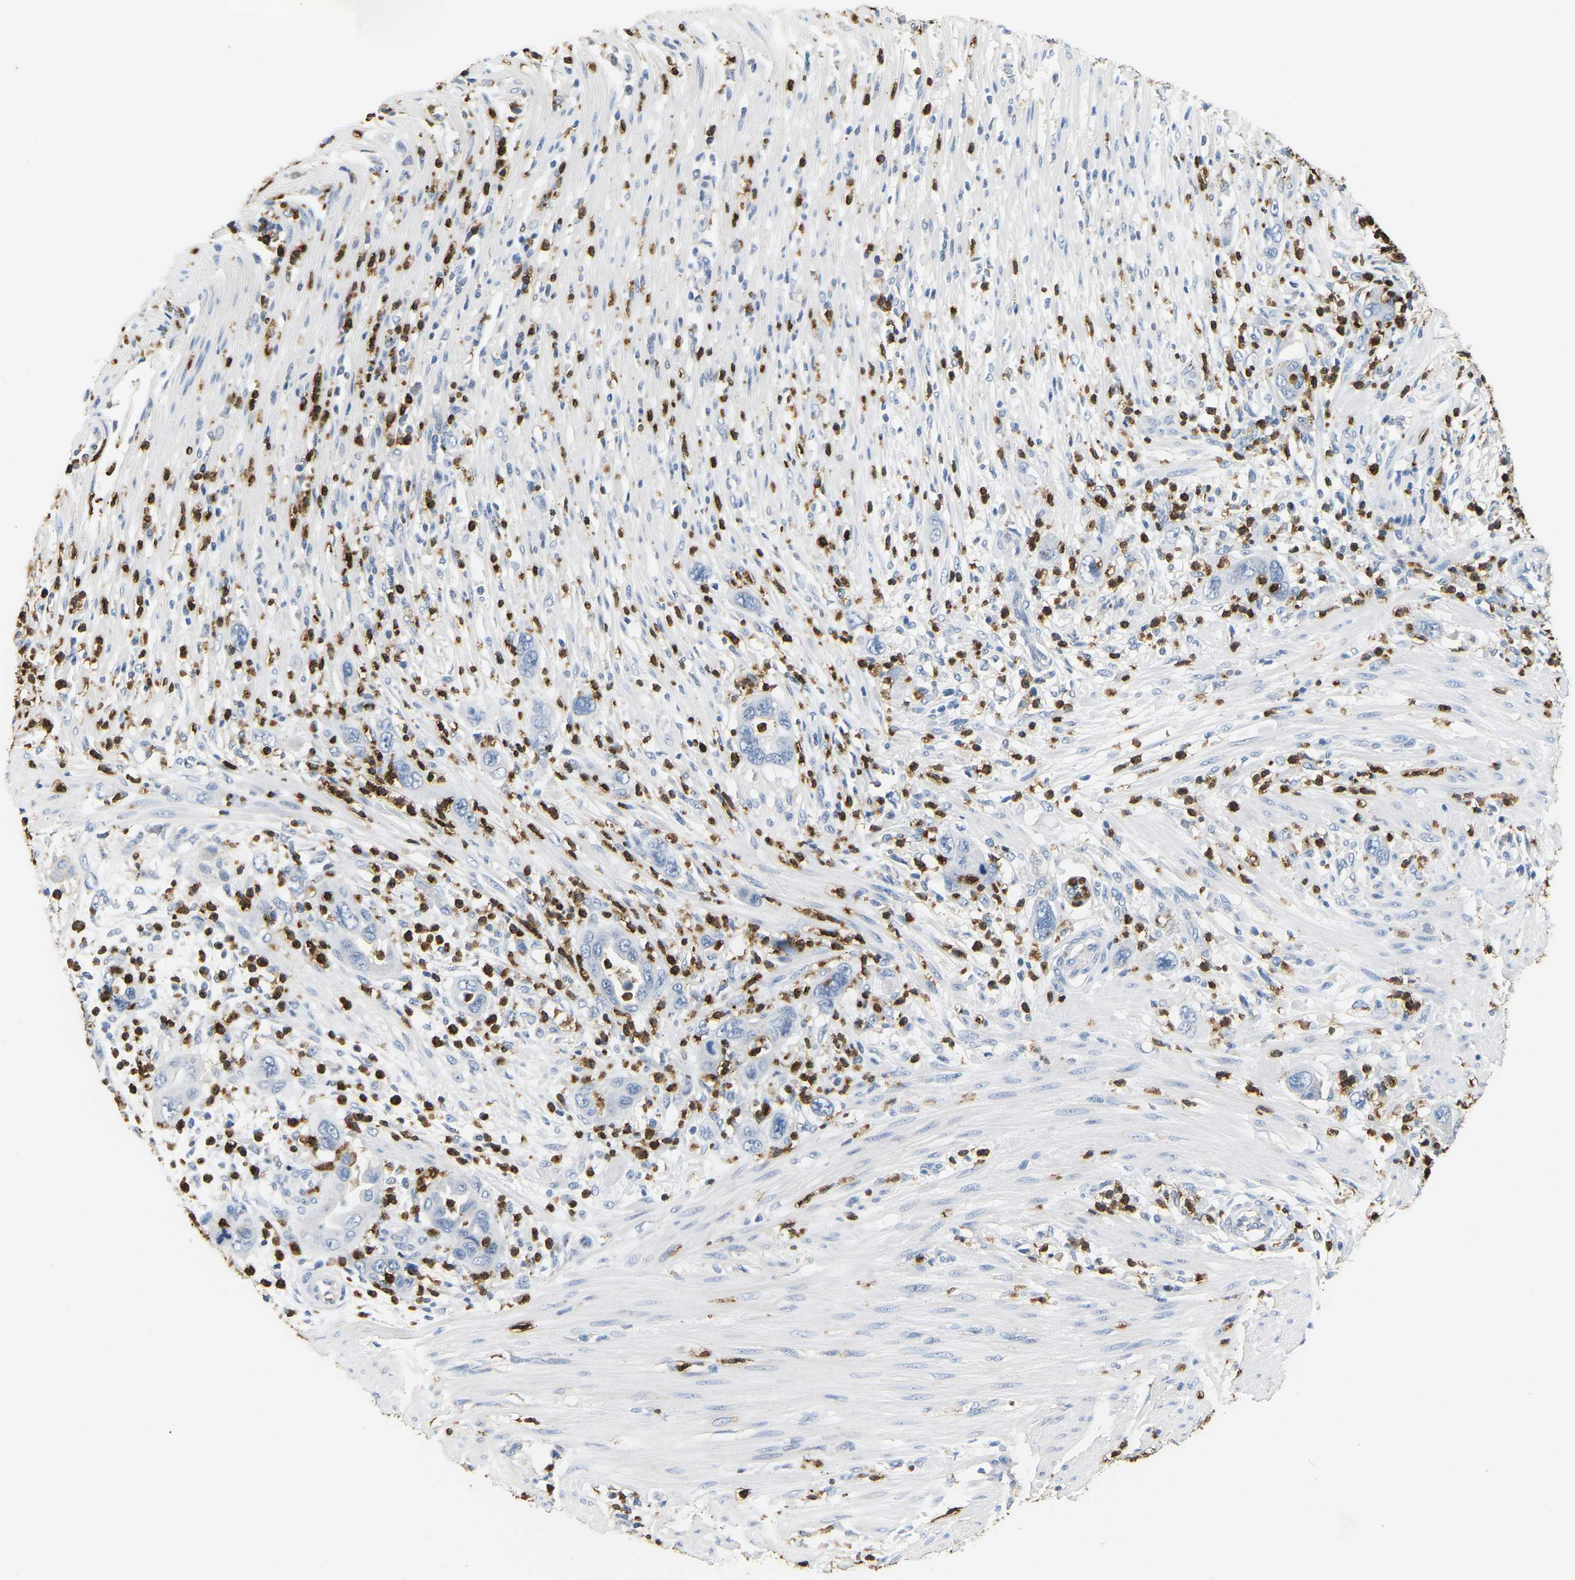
{"staining": {"intensity": "negative", "quantity": "none", "location": "none"}, "tissue": "pancreatic cancer", "cell_type": "Tumor cells", "image_type": "cancer", "snomed": [{"axis": "morphology", "description": "Adenocarcinoma, NOS"}, {"axis": "topography", "description": "Pancreas"}], "caption": "IHC of human adenocarcinoma (pancreatic) exhibits no positivity in tumor cells.", "gene": "ADM", "patient": {"sex": "female", "age": 71}}